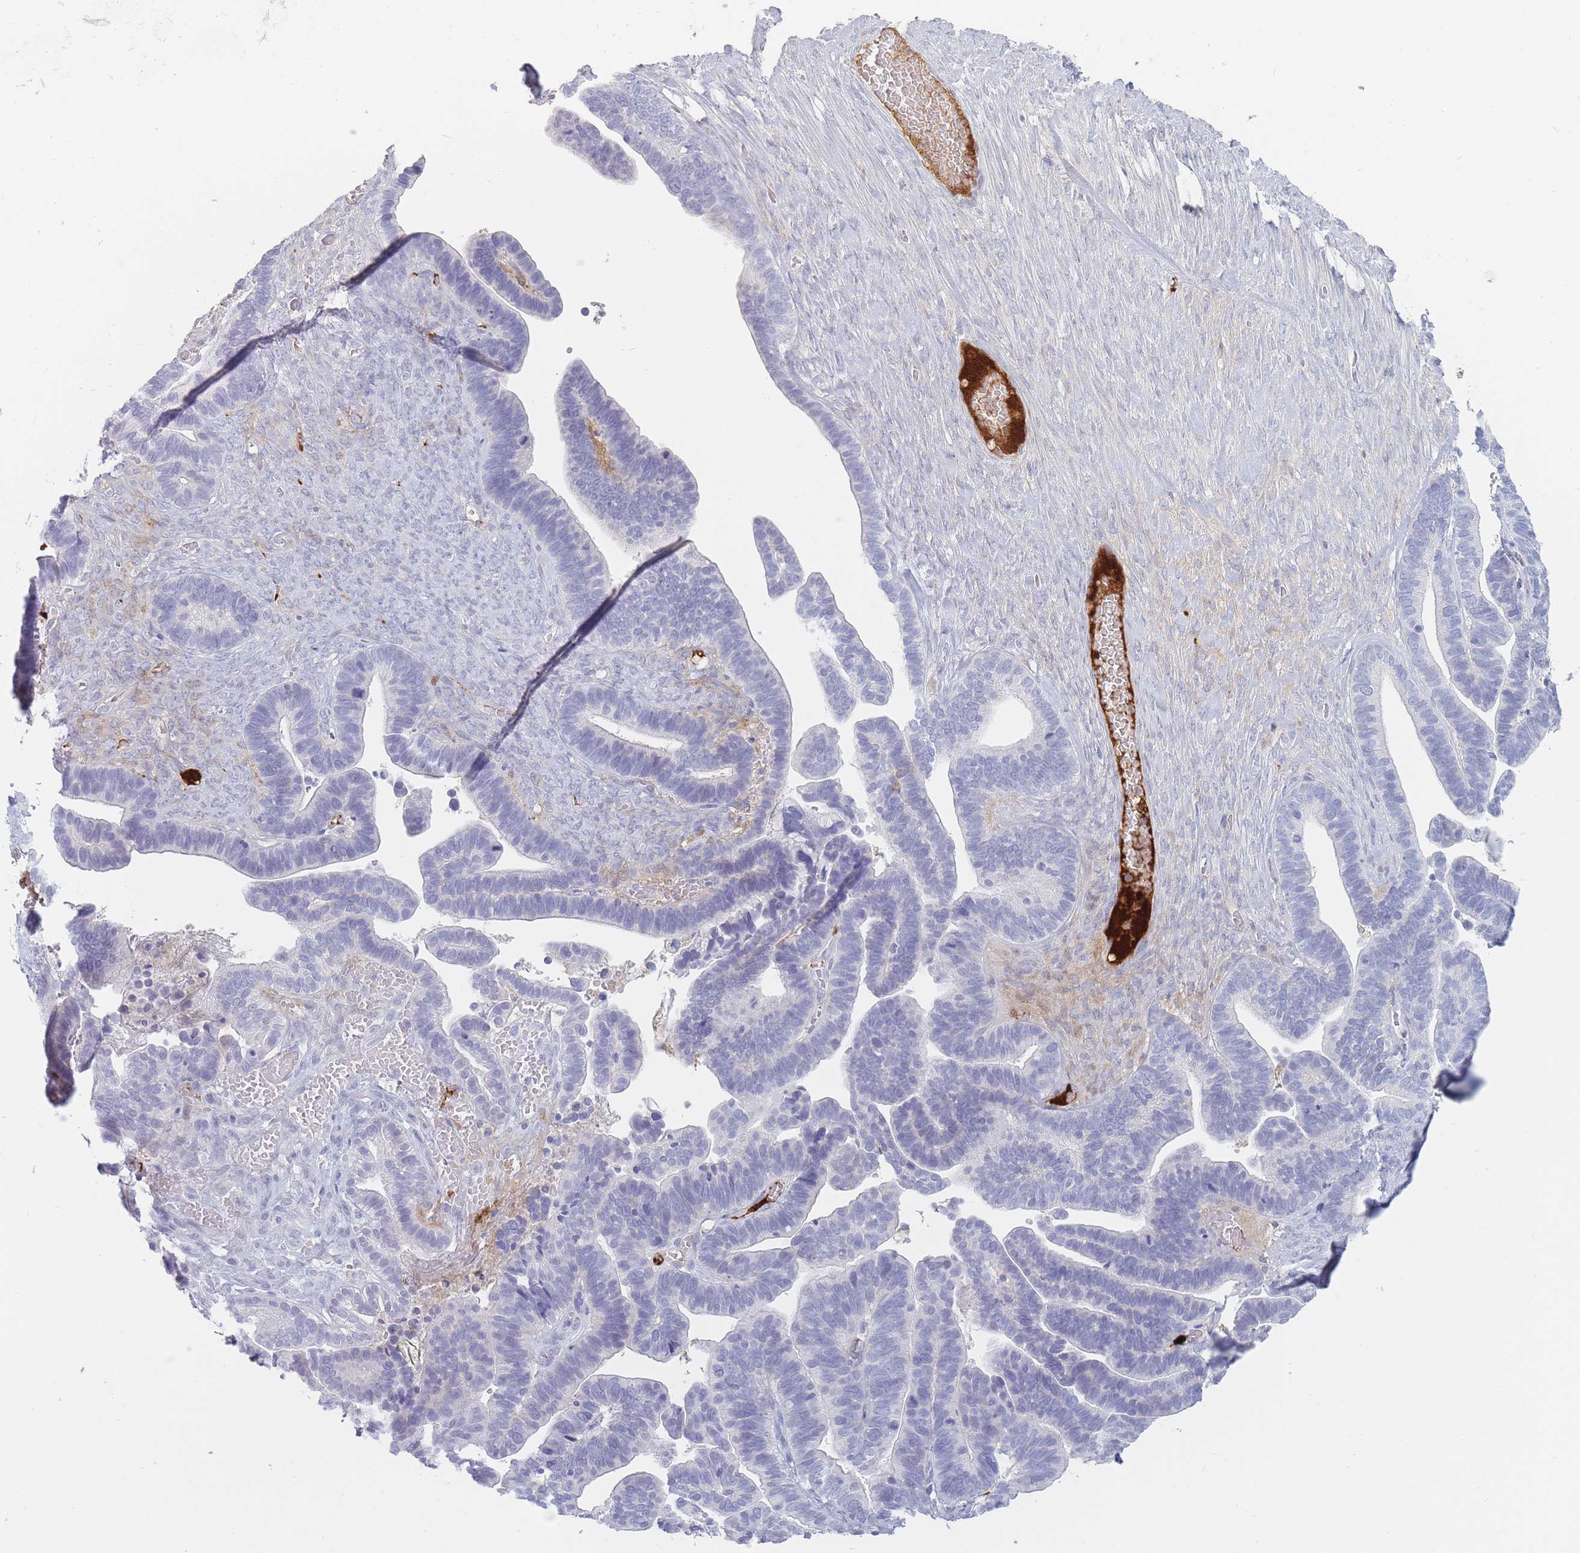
{"staining": {"intensity": "negative", "quantity": "none", "location": "none"}, "tissue": "ovarian cancer", "cell_type": "Tumor cells", "image_type": "cancer", "snomed": [{"axis": "morphology", "description": "Cystadenocarcinoma, serous, NOS"}, {"axis": "topography", "description": "Ovary"}], "caption": "Tumor cells are negative for brown protein staining in ovarian serous cystadenocarcinoma.", "gene": "PRG4", "patient": {"sex": "female", "age": 56}}